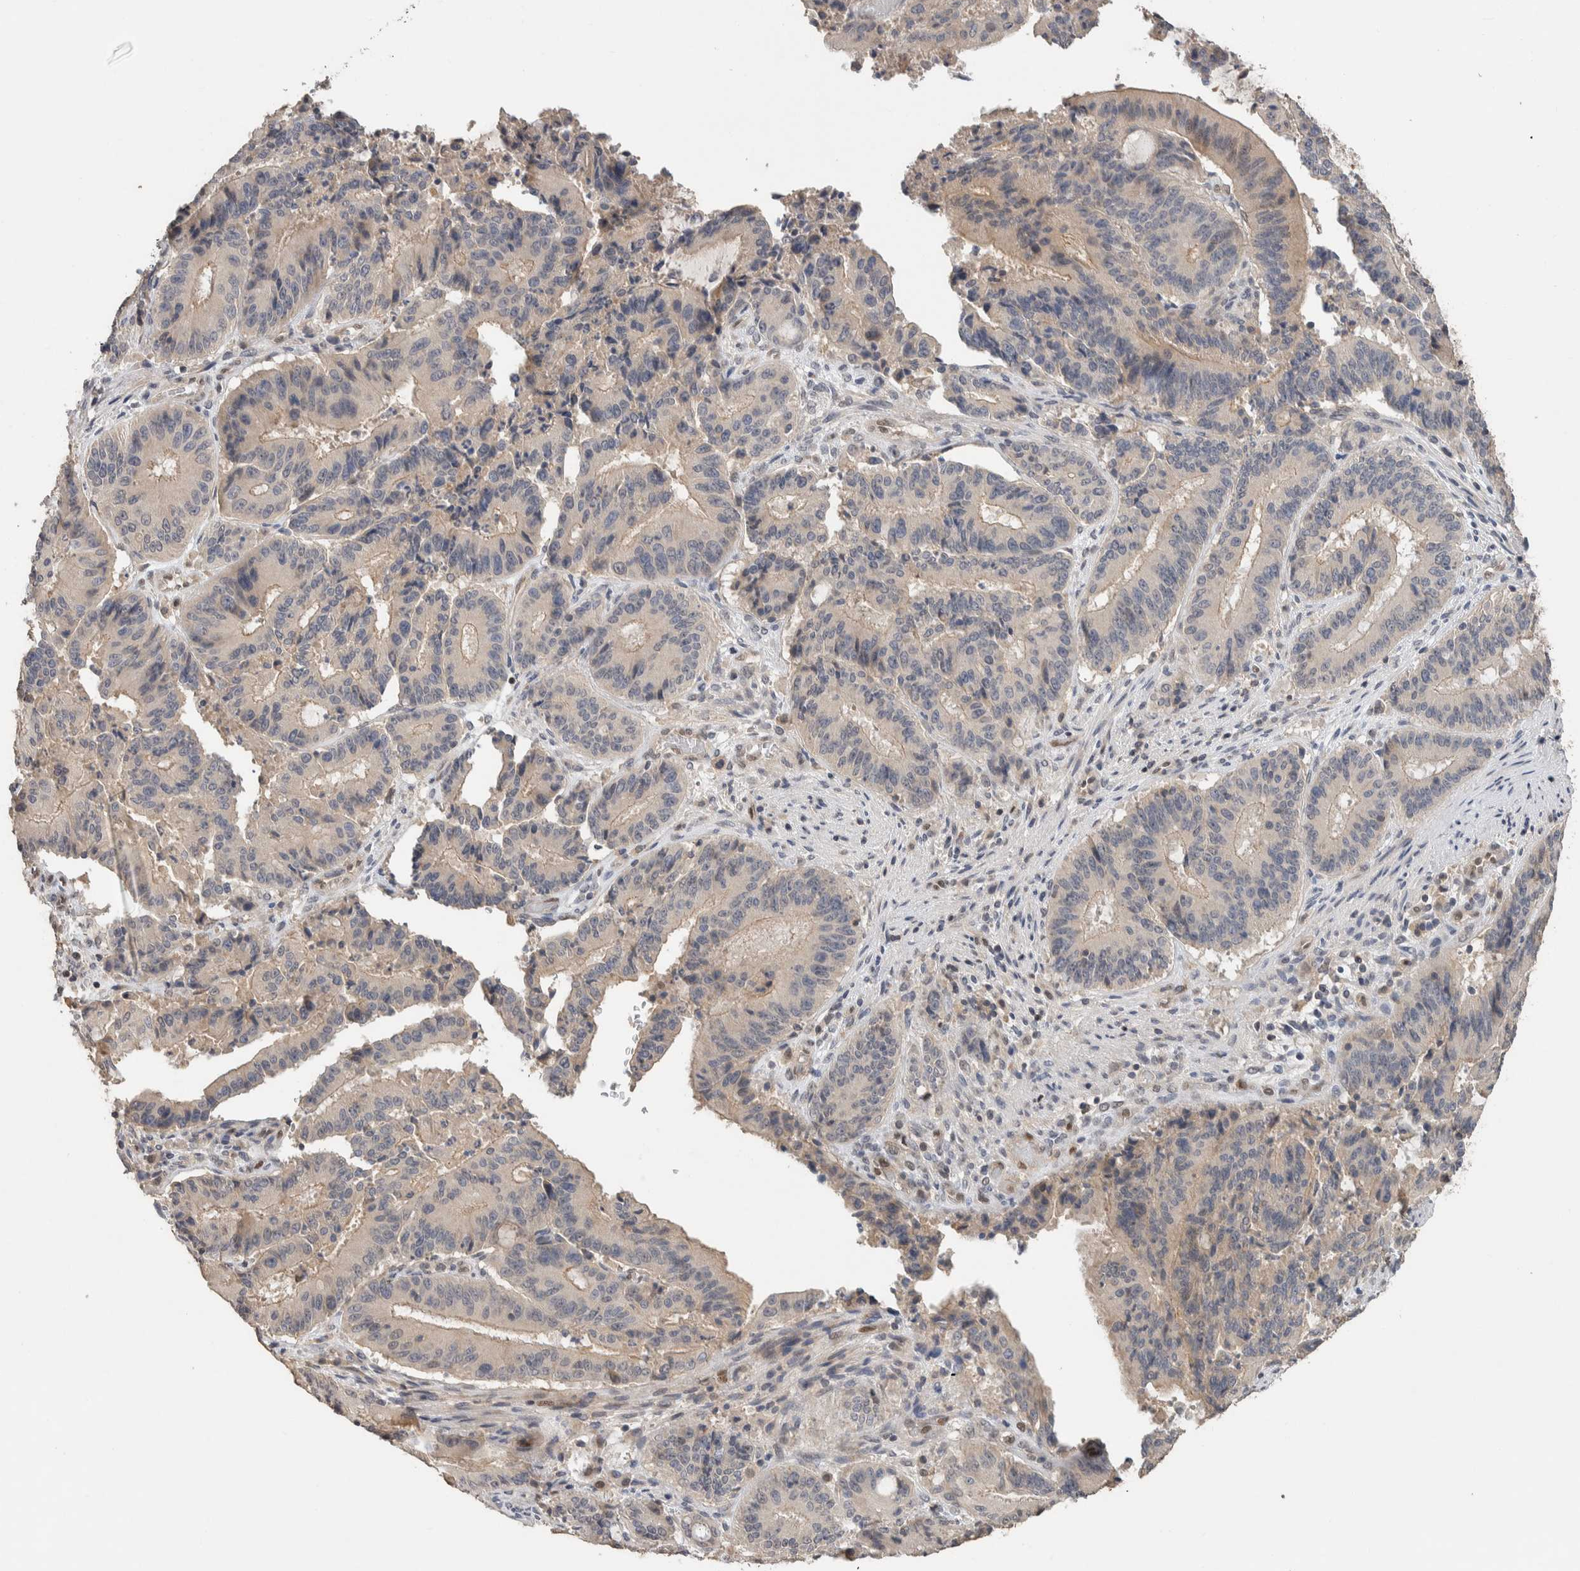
{"staining": {"intensity": "weak", "quantity": ">75%", "location": "cytoplasmic/membranous"}, "tissue": "liver cancer", "cell_type": "Tumor cells", "image_type": "cancer", "snomed": [{"axis": "morphology", "description": "Normal tissue, NOS"}, {"axis": "morphology", "description": "Cholangiocarcinoma"}, {"axis": "topography", "description": "Liver"}, {"axis": "topography", "description": "Peripheral nerve tissue"}], "caption": "Immunohistochemical staining of cholangiocarcinoma (liver) shows low levels of weak cytoplasmic/membranous expression in approximately >75% of tumor cells.", "gene": "CYSRT1", "patient": {"sex": "female", "age": 73}}